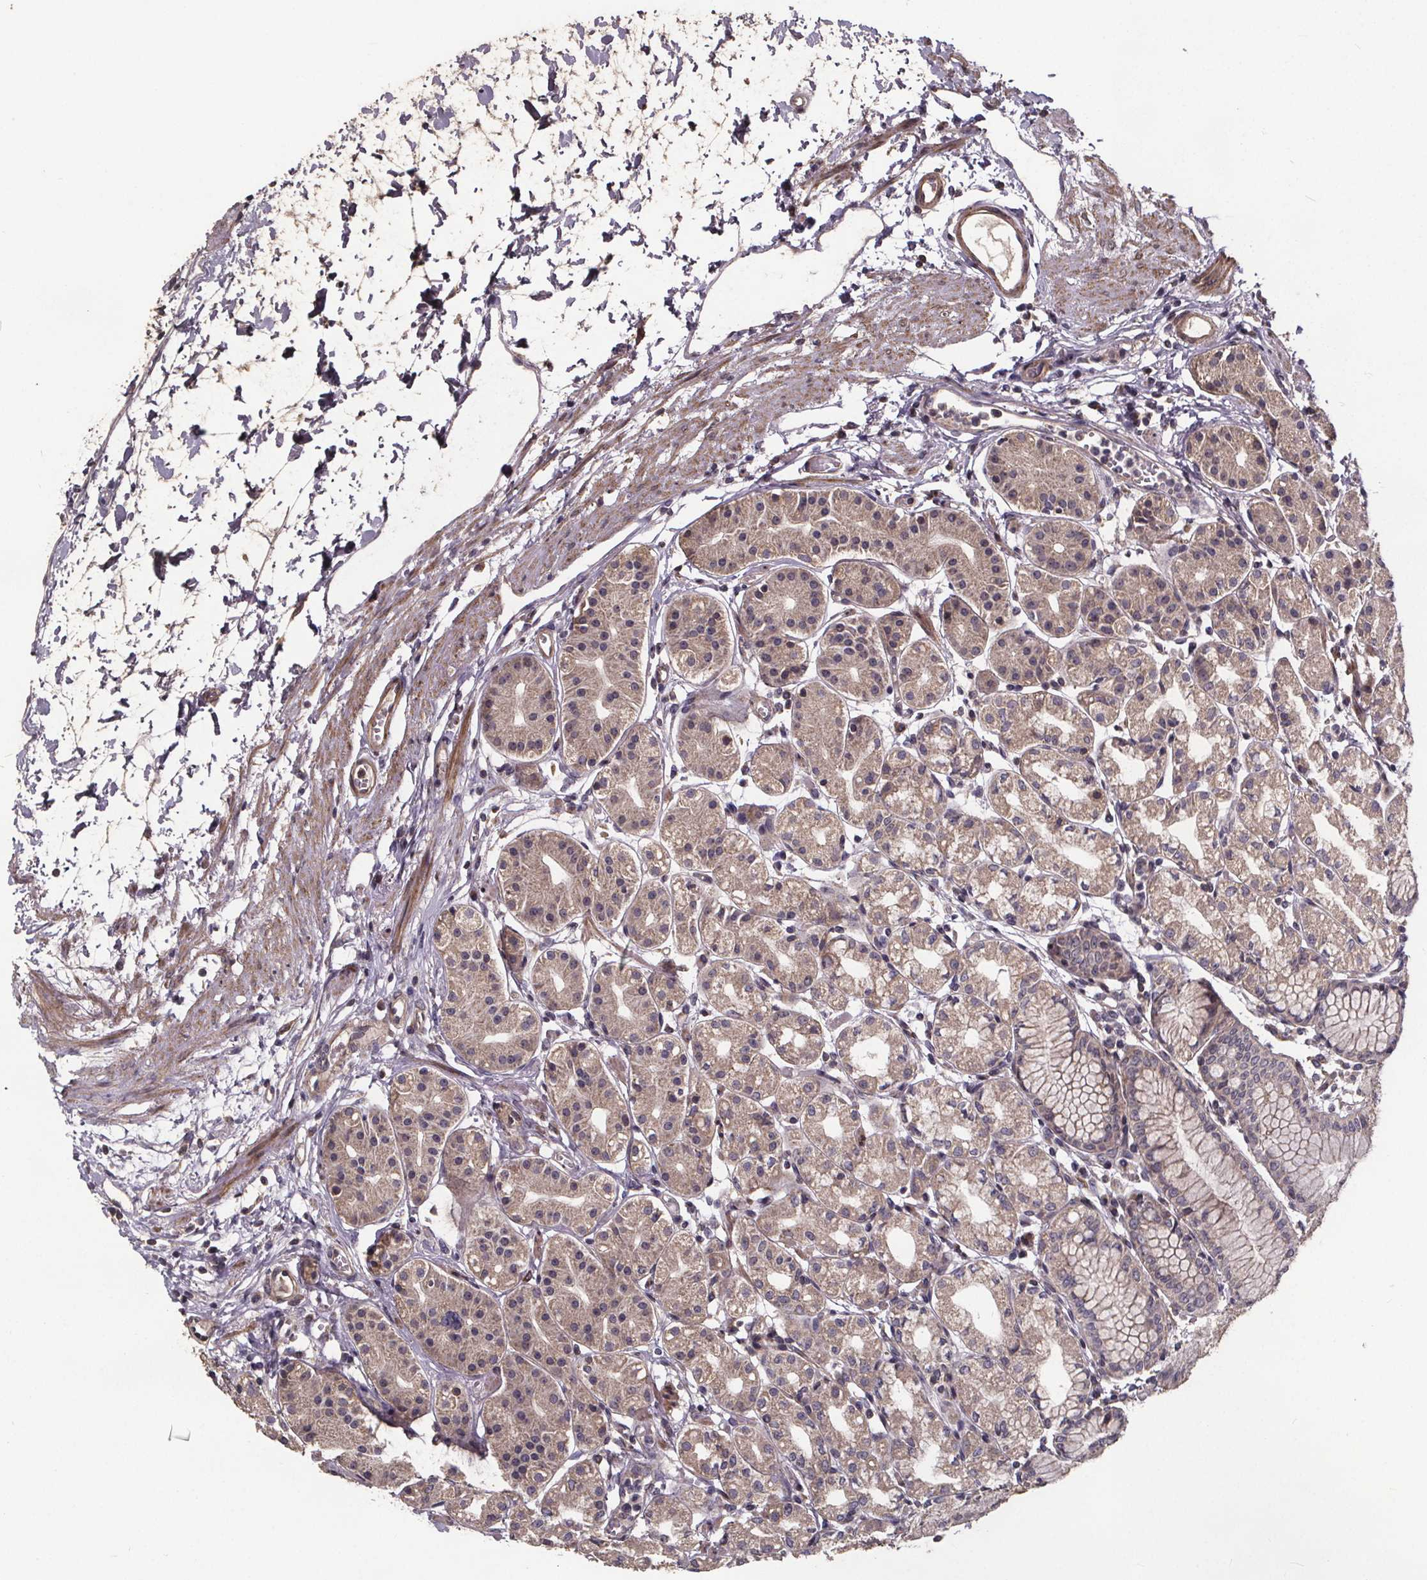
{"staining": {"intensity": "weak", "quantity": ">75%", "location": "cytoplasmic/membranous"}, "tissue": "stomach", "cell_type": "Glandular cells", "image_type": "normal", "snomed": [{"axis": "morphology", "description": "Normal tissue, NOS"}, {"axis": "topography", "description": "Skeletal muscle"}, {"axis": "topography", "description": "Stomach"}], "caption": "Stomach stained for a protein (brown) exhibits weak cytoplasmic/membranous positive staining in about >75% of glandular cells.", "gene": "YME1L1", "patient": {"sex": "female", "age": 57}}